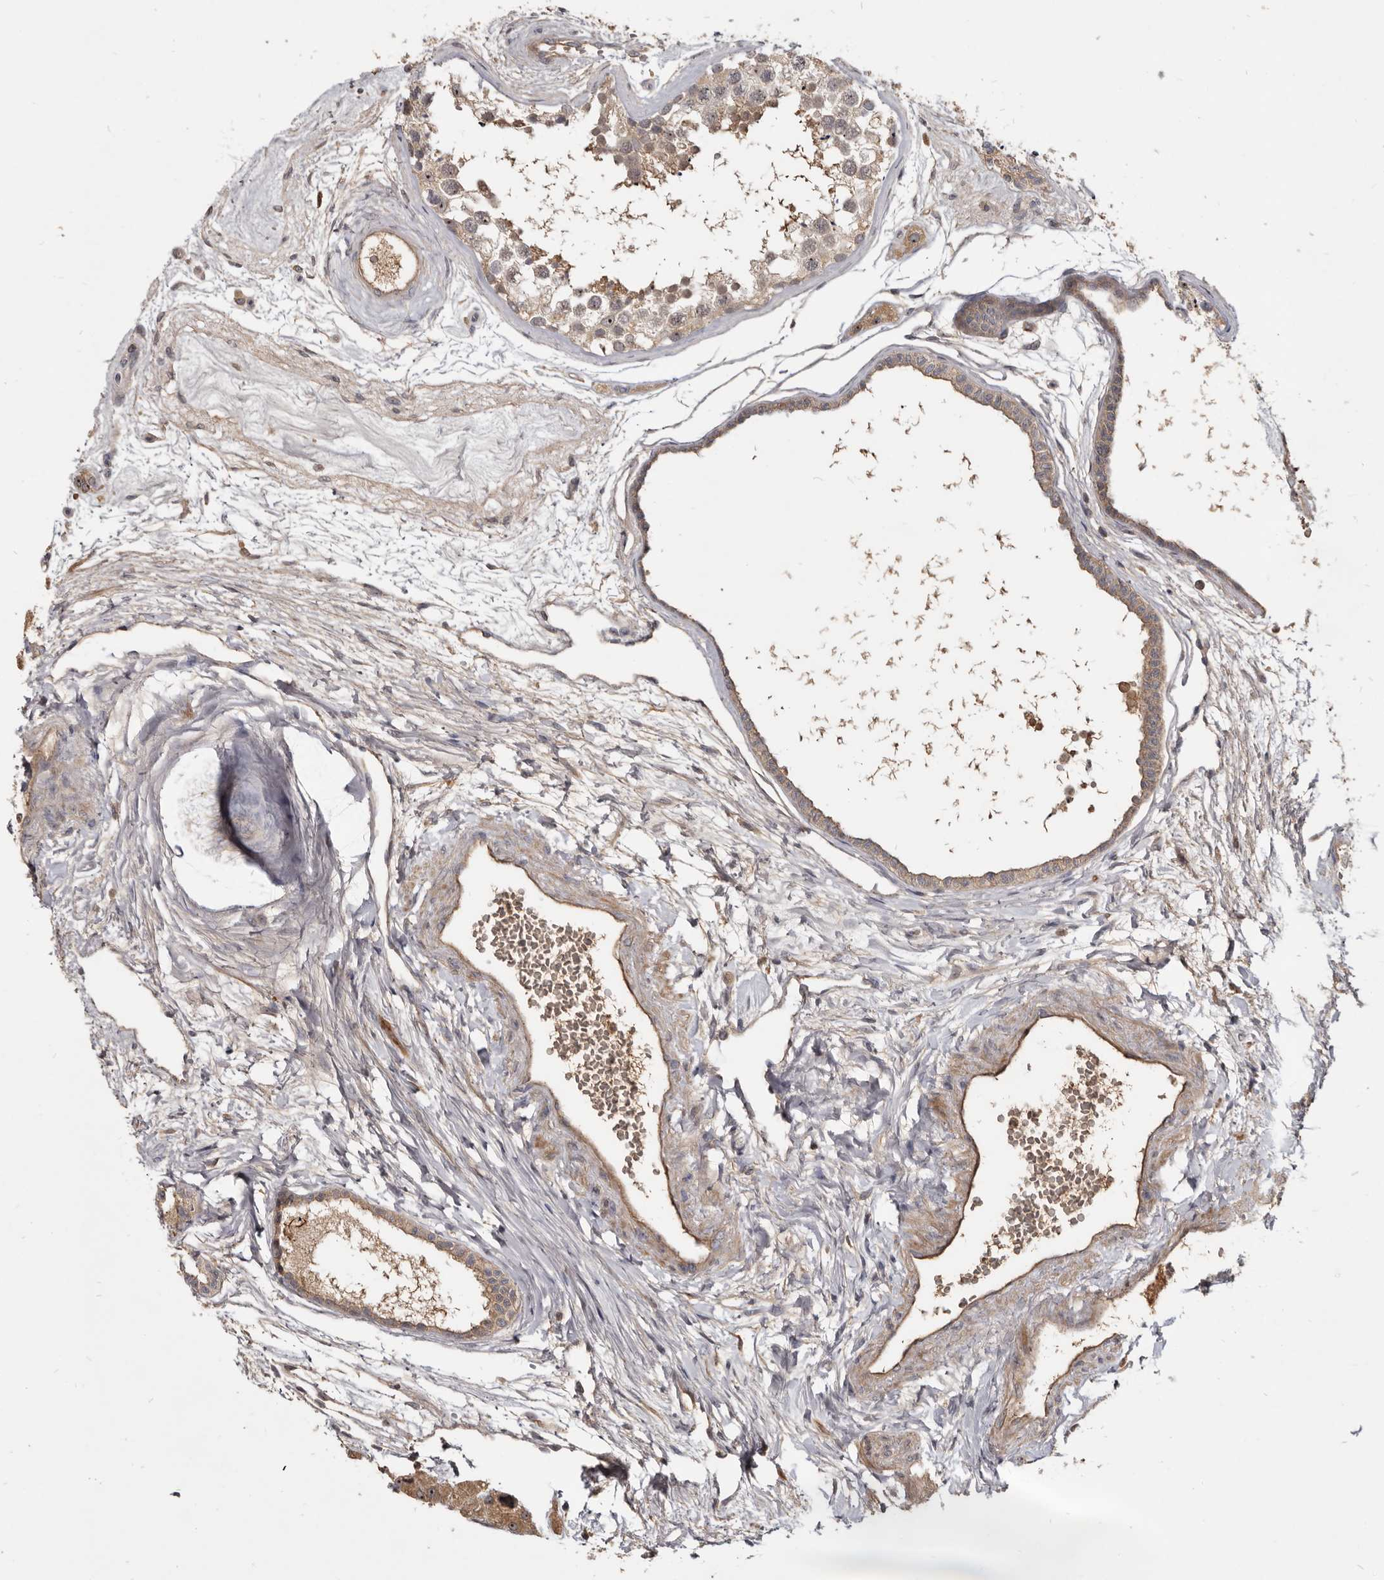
{"staining": {"intensity": "weak", "quantity": ">75%", "location": "cytoplasmic/membranous,nuclear"}, "tissue": "testis", "cell_type": "Cells in seminiferous ducts", "image_type": "normal", "snomed": [{"axis": "morphology", "description": "Normal tissue, NOS"}, {"axis": "topography", "description": "Testis"}], "caption": "Weak cytoplasmic/membranous,nuclear expression is present in approximately >75% of cells in seminiferous ducts in unremarkable testis.", "gene": "TTC39A", "patient": {"sex": "male", "age": 56}}